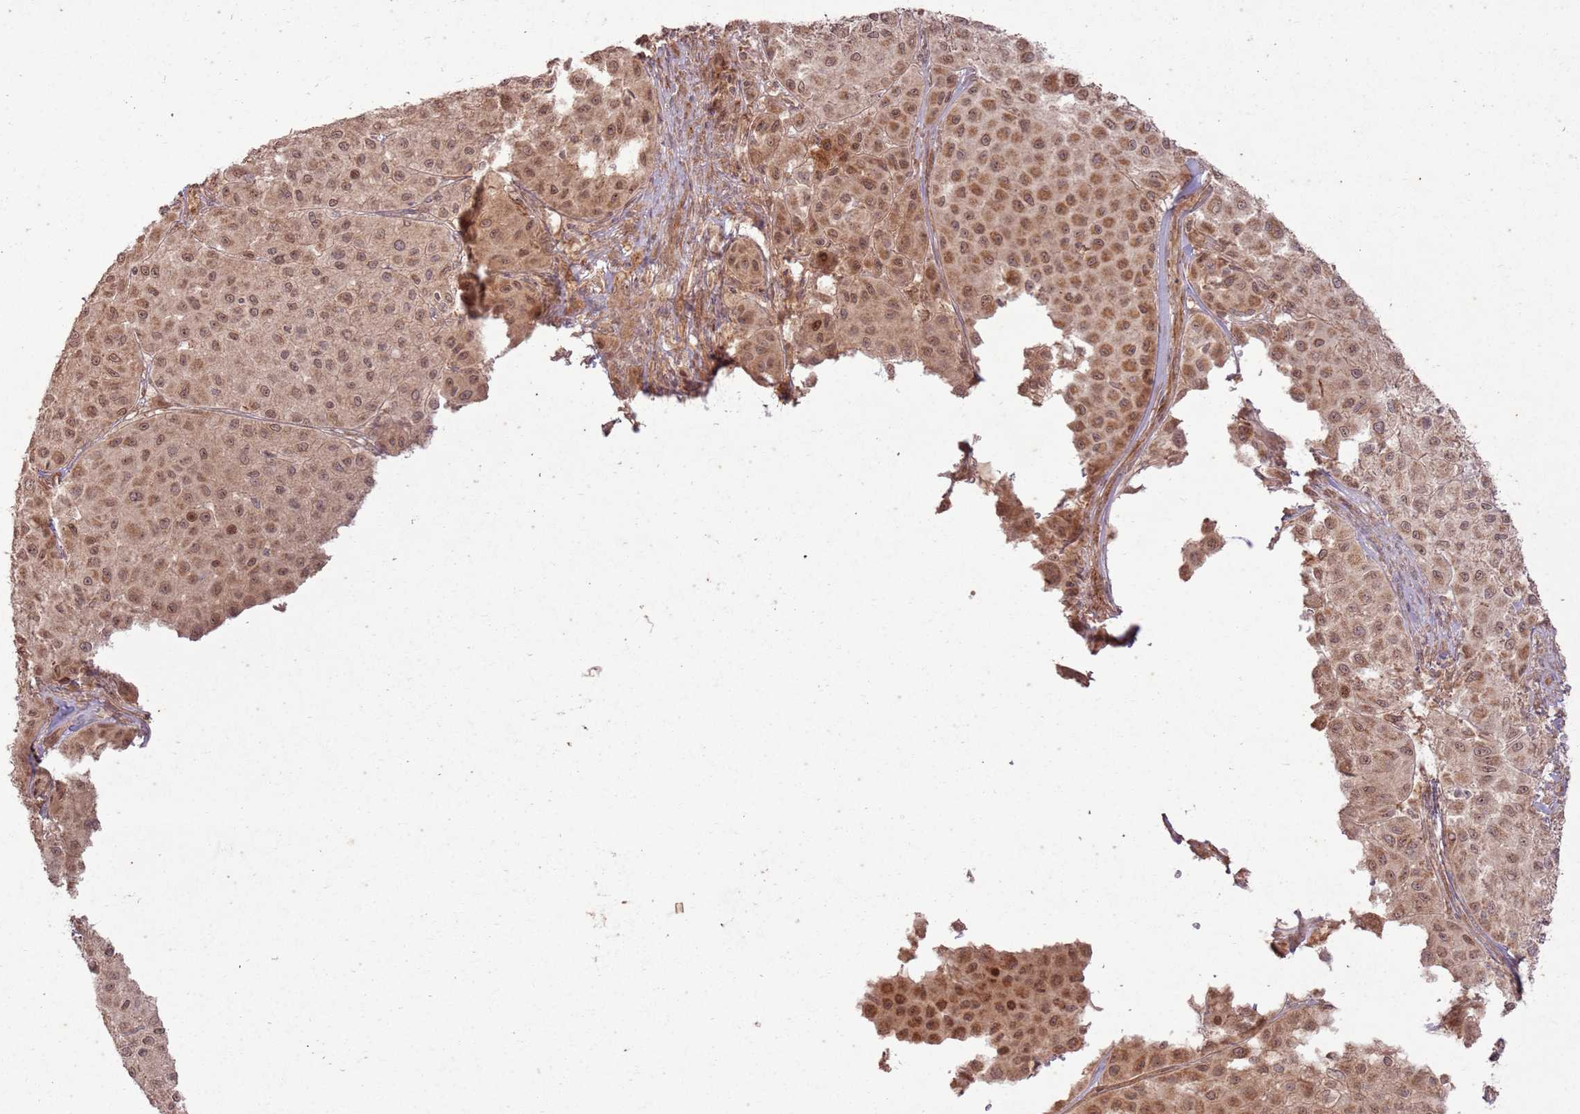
{"staining": {"intensity": "moderate", "quantity": ">75%", "location": "cytoplasmic/membranous,nuclear"}, "tissue": "melanoma", "cell_type": "Tumor cells", "image_type": "cancer", "snomed": [{"axis": "morphology", "description": "Malignant melanoma, Metastatic site"}, {"axis": "topography", "description": "Smooth muscle"}], "caption": "Melanoma was stained to show a protein in brown. There is medium levels of moderate cytoplasmic/membranous and nuclear positivity in about >75% of tumor cells.", "gene": "ZNF623", "patient": {"sex": "male", "age": 41}}